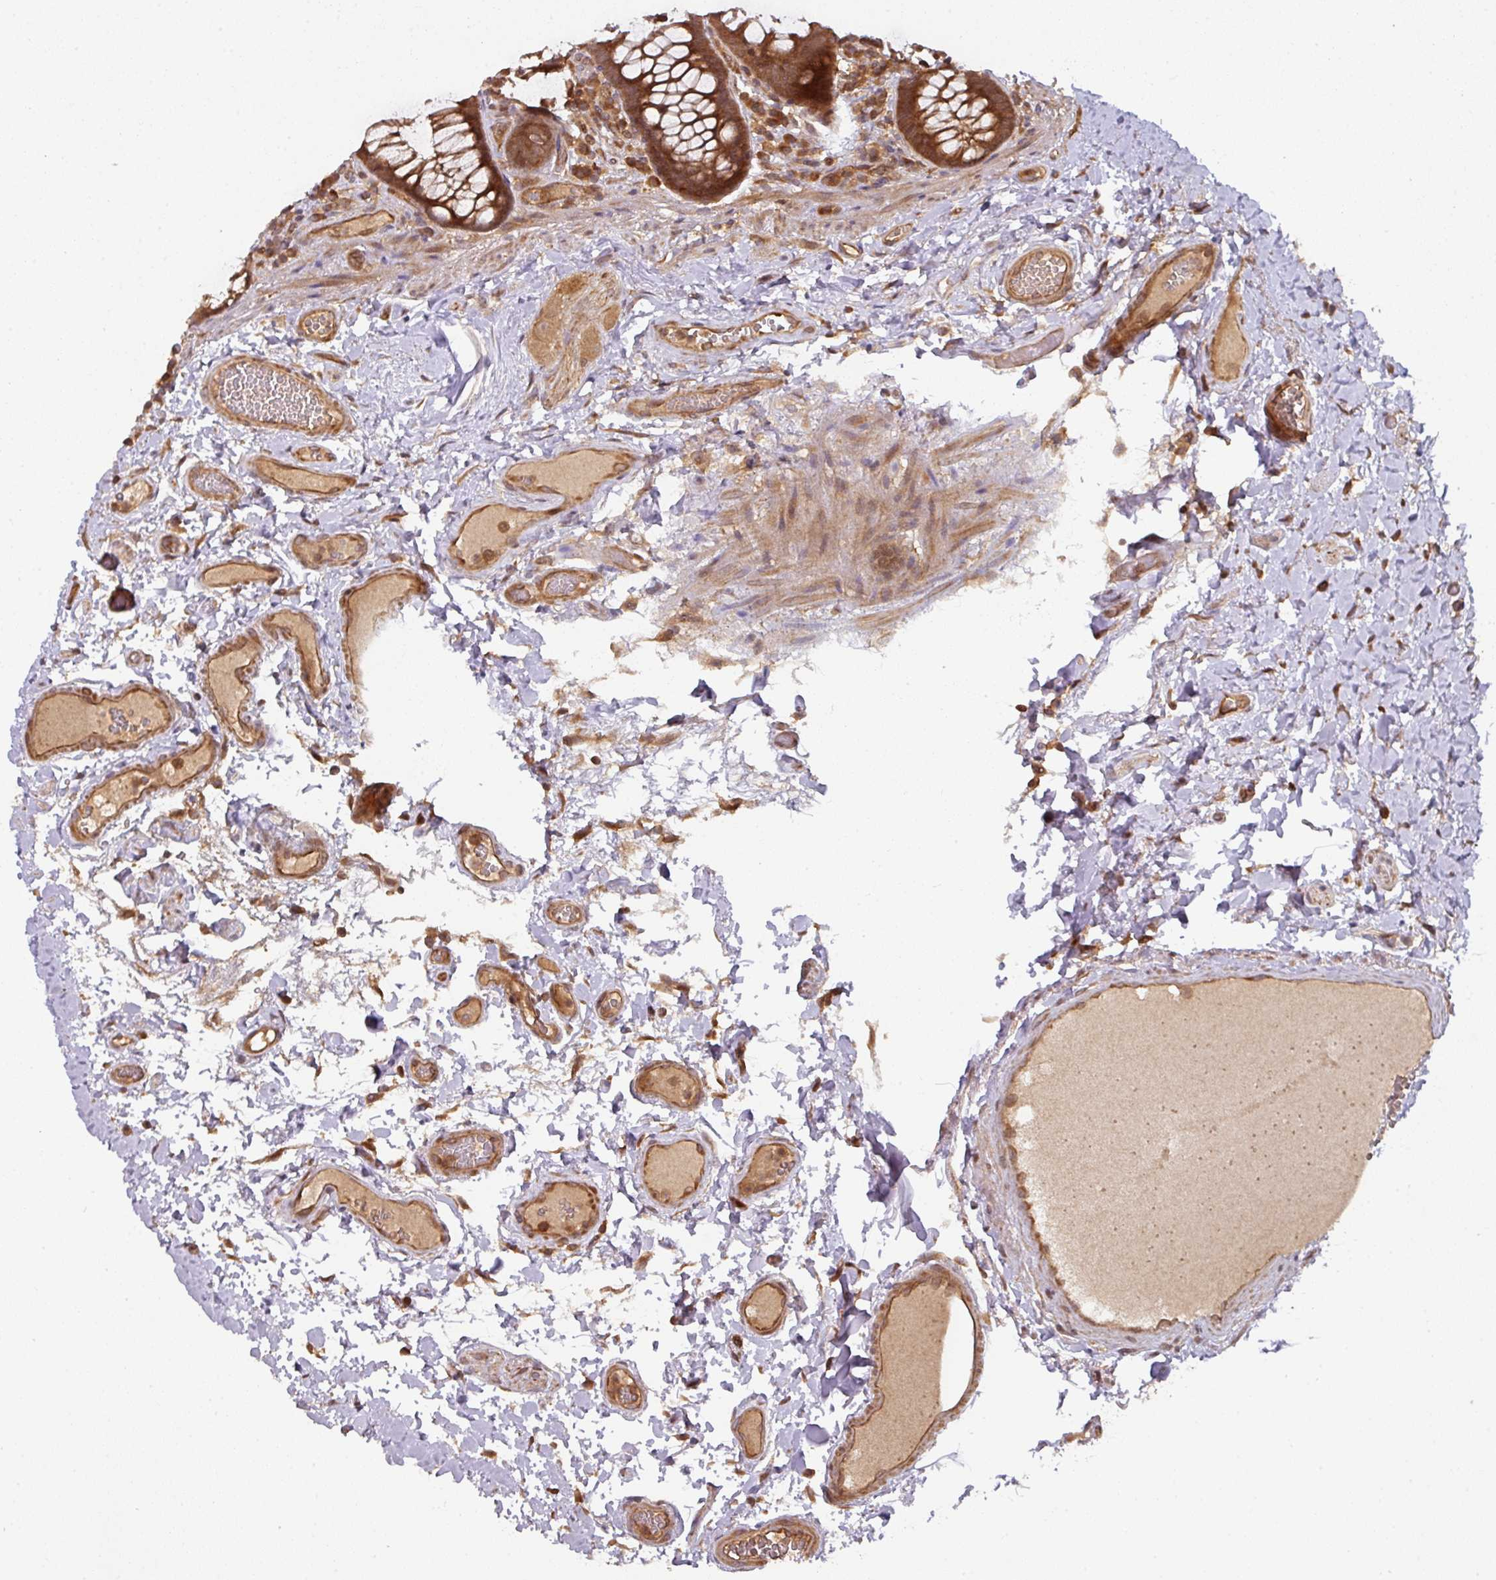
{"staining": {"intensity": "moderate", "quantity": ">75%", "location": "cytoplasmic/membranous"}, "tissue": "colon", "cell_type": "Endothelial cells", "image_type": "normal", "snomed": [{"axis": "morphology", "description": "Normal tissue, NOS"}, {"axis": "topography", "description": "Colon"}], "caption": "Protein expression by immunohistochemistry (IHC) displays moderate cytoplasmic/membranous positivity in about >75% of endothelial cells in unremarkable colon.", "gene": "EIF4EBP2", "patient": {"sex": "male", "age": 84}}